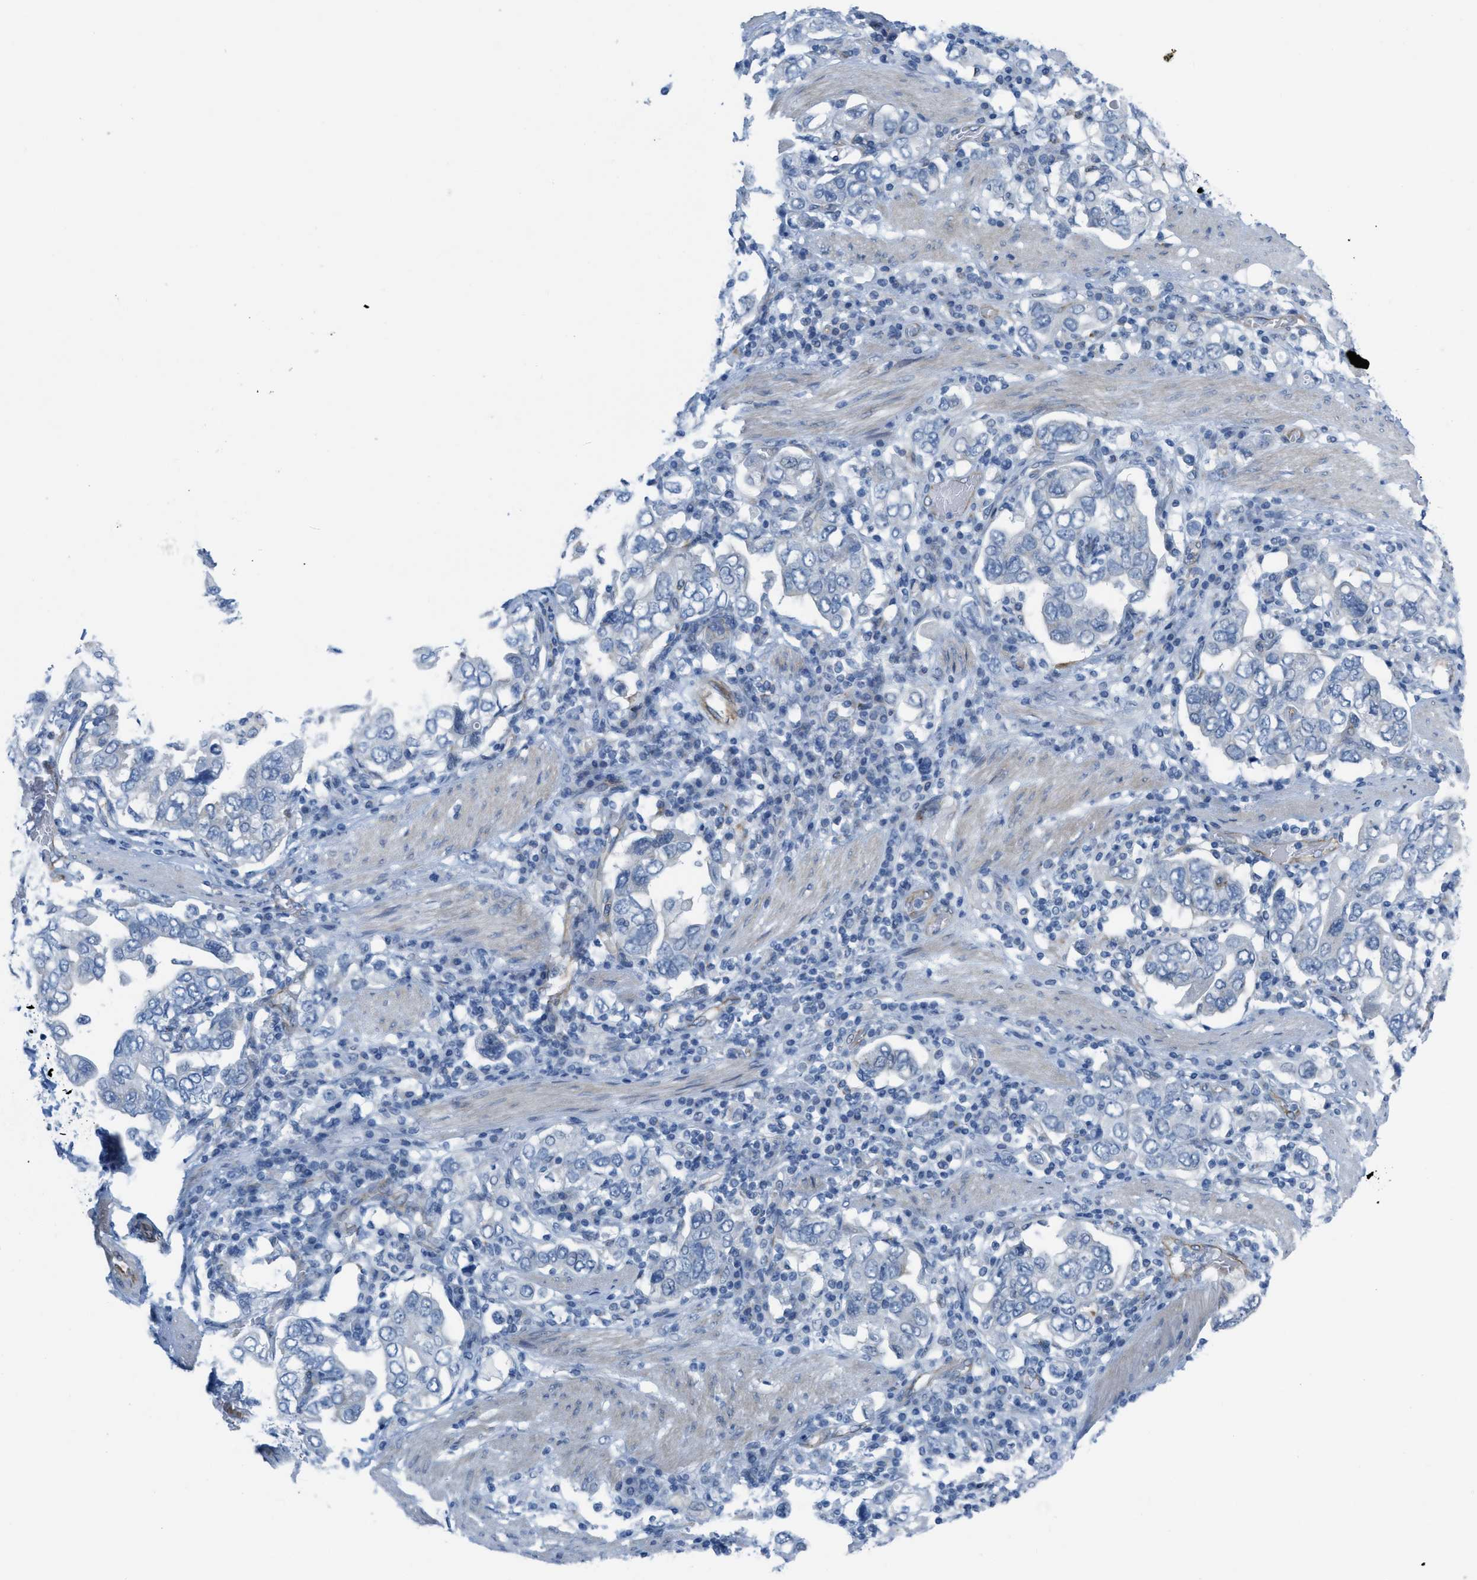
{"staining": {"intensity": "negative", "quantity": "none", "location": "none"}, "tissue": "stomach cancer", "cell_type": "Tumor cells", "image_type": "cancer", "snomed": [{"axis": "morphology", "description": "Adenocarcinoma, NOS"}, {"axis": "topography", "description": "Stomach, upper"}], "caption": "The photomicrograph reveals no significant staining in tumor cells of stomach cancer.", "gene": "SLC12A1", "patient": {"sex": "male", "age": 62}}